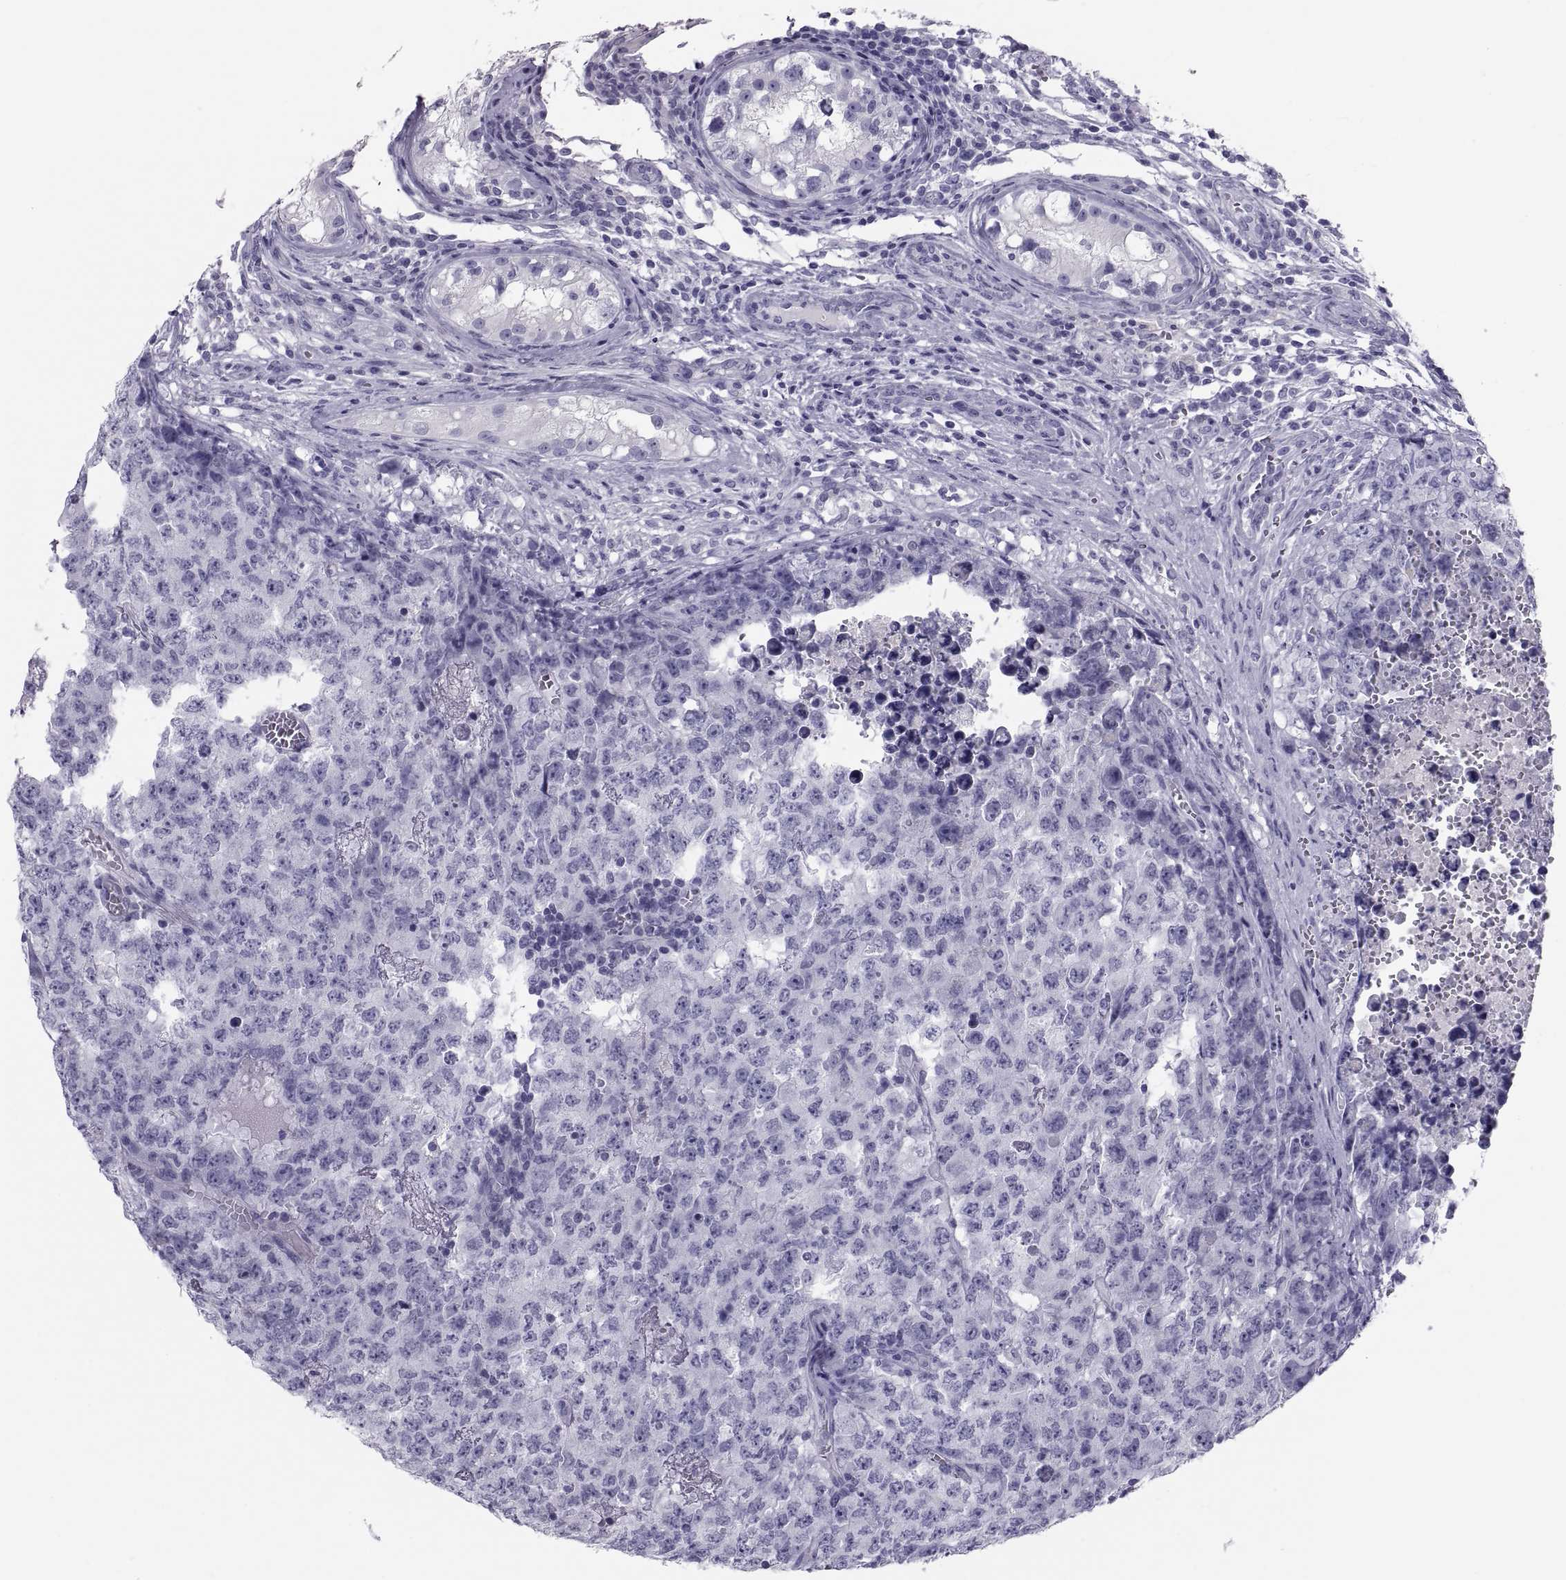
{"staining": {"intensity": "negative", "quantity": "none", "location": "none"}, "tissue": "testis cancer", "cell_type": "Tumor cells", "image_type": "cancer", "snomed": [{"axis": "morphology", "description": "Carcinoma, Embryonal, NOS"}, {"axis": "topography", "description": "Testis"}], "caption": "DAB immunohistochemical staining of testis cancer exhibits no significant staining in tumor cells.", "gene": "DEFB129", "patient": {"sex": "male", "age": 23}}